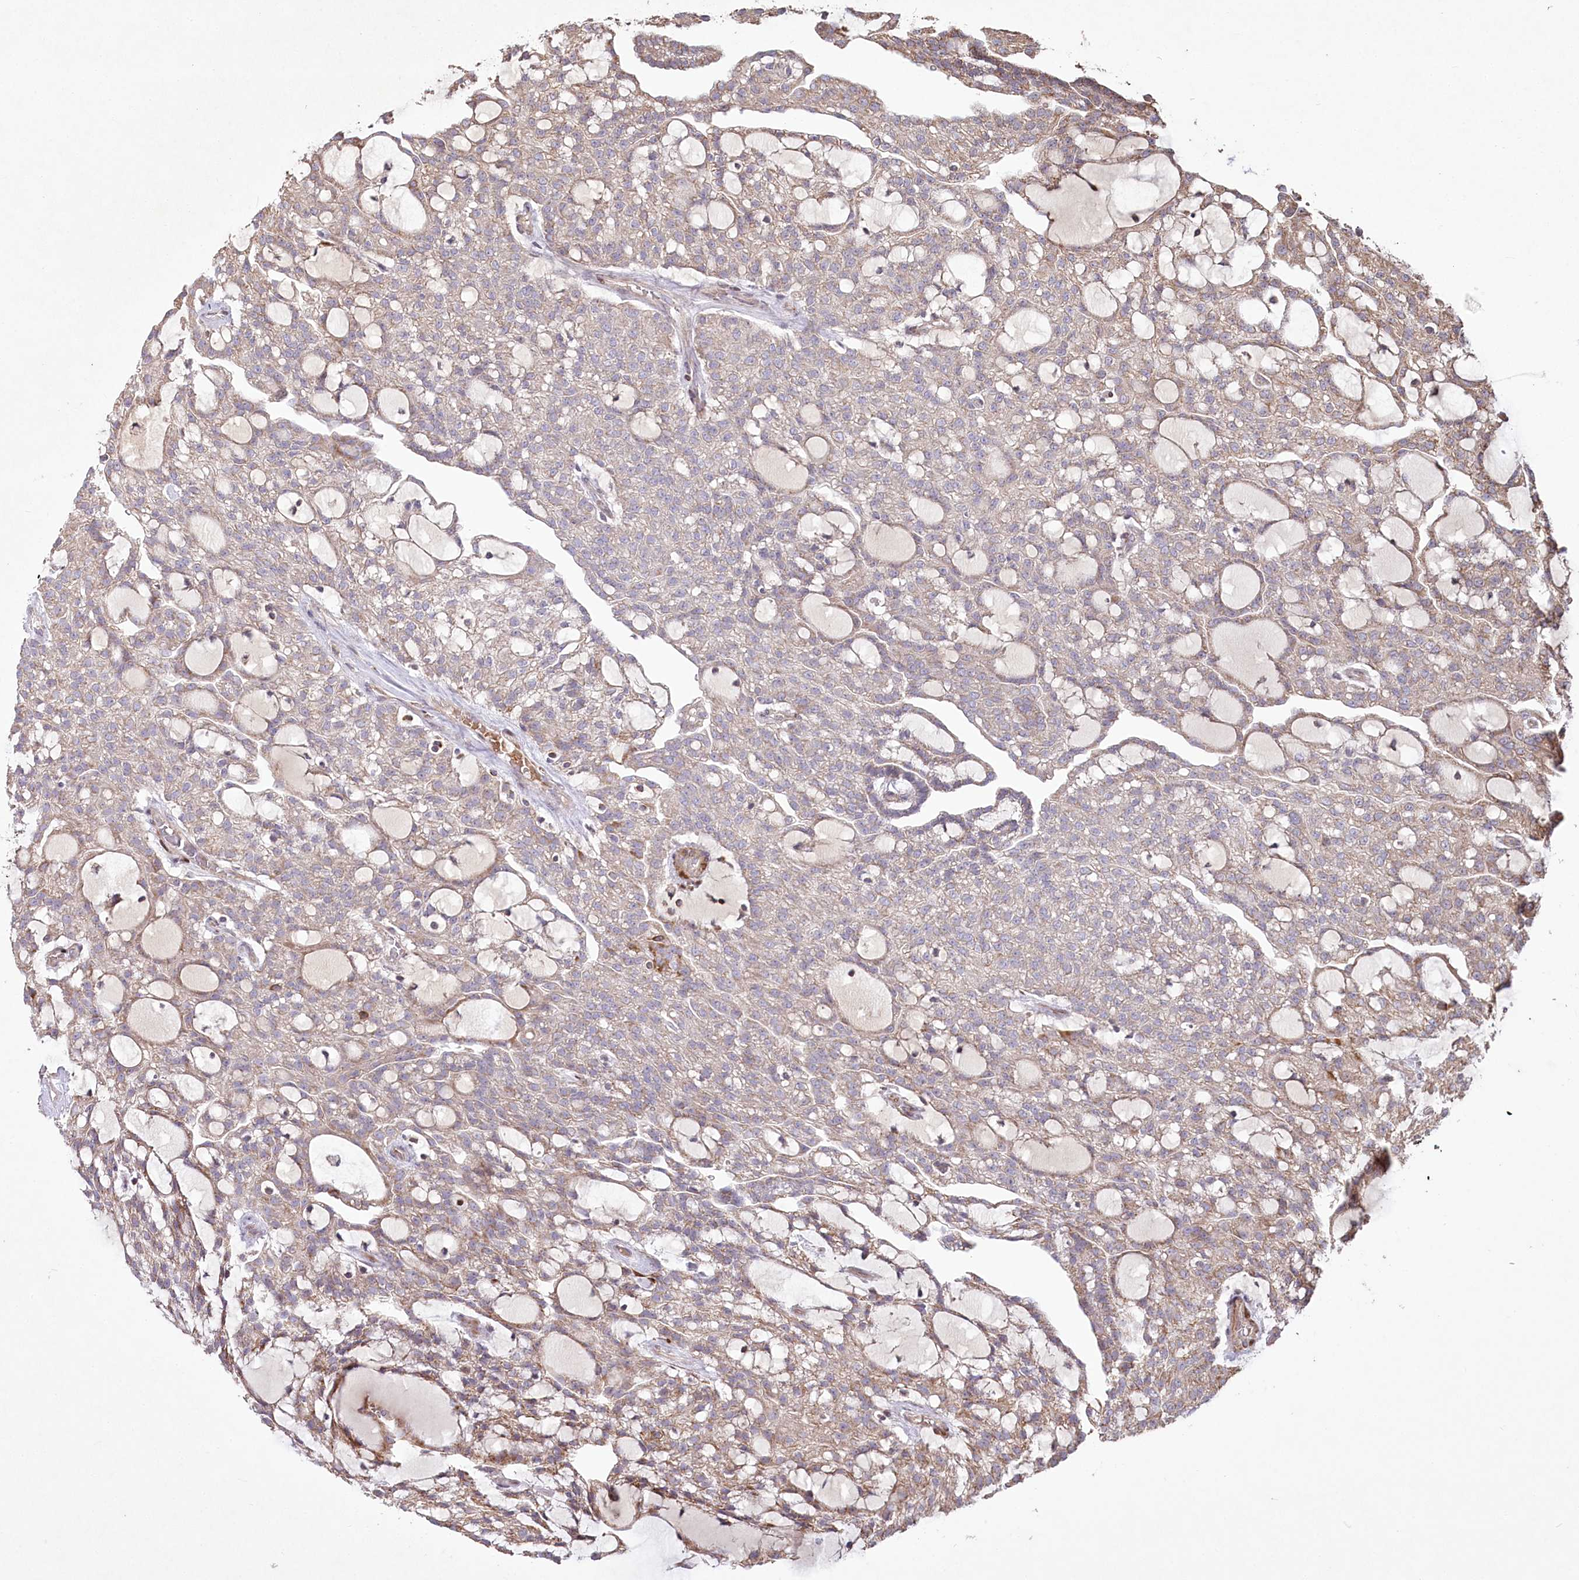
{"staining": {"intensity": "weak", "quantity": "25%-75%", "location": "cytoplasmic/membranous"}, "tissue": "renal cancer", "cell_type": "Tumor cells", "image_type": "cancer", "snomed": [{"axis": "morphology", "description": "Adenocarcinoma, NOS"}, {"axis": "topography", "description": "Kidney"}], "caption": "Renal cancer (adenocarcinoma) tissue reveals weak cytoplasmic/membranous expression in approximately 25%-75% of tumor cells", "gene": "PSTK", "patient": {"sex": "male", "age": 63}}